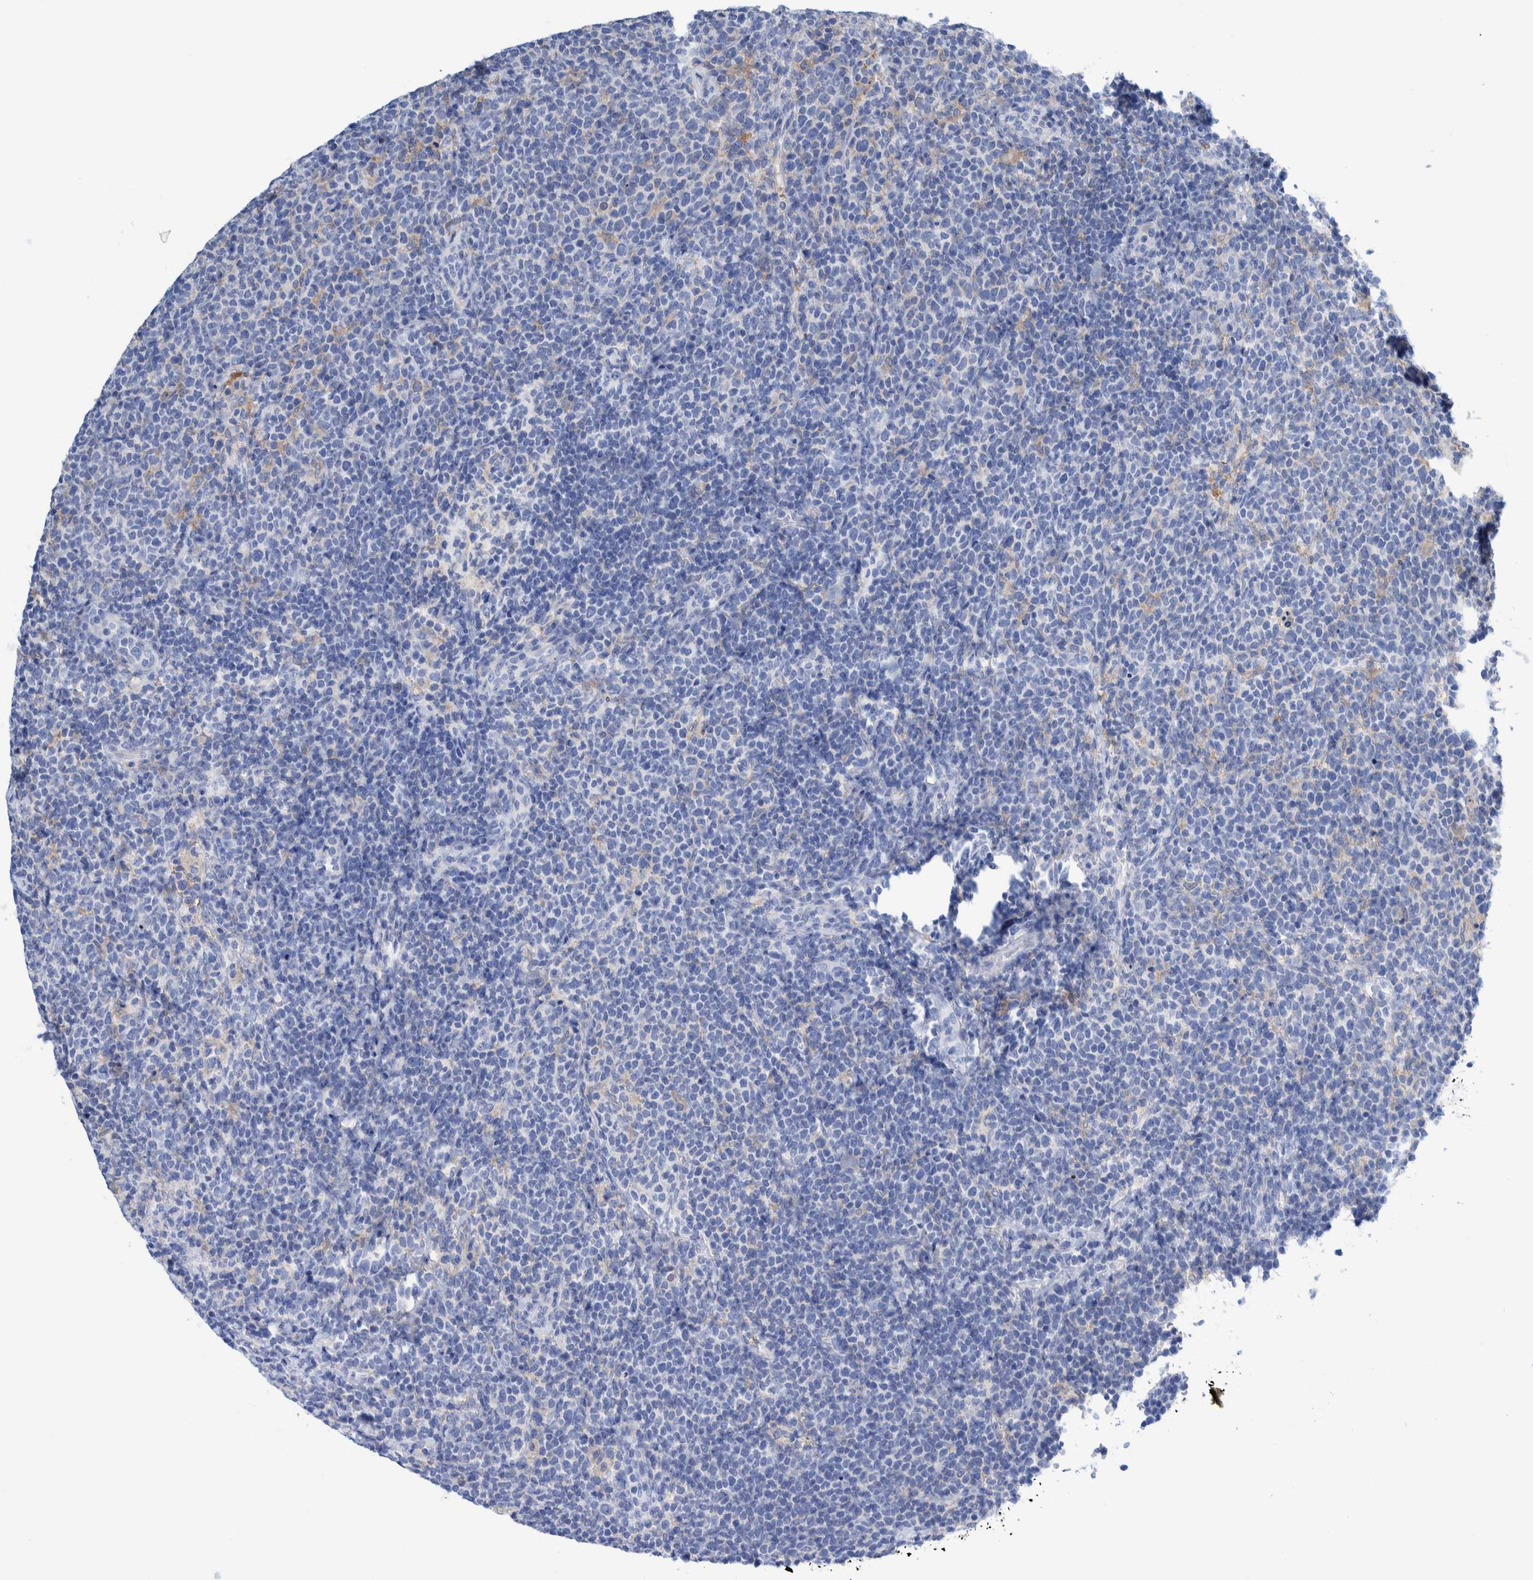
{"staining": {"intensity": "negative", "quantity": "none", "location": "none"}, "tissue": "lymphoma", "cell_type": "Tumor cells", "image_type": "cancer", "snomed": [{"axis": "morphology", "description": "Malignant lymphoma, non-Hodgkin's type, High grade"}, {"axis": "topography", "description": "Lymph node"}], "caption": "Histopathology image shows no significant protein positivity in tumor cells of lymphoma.", "gene": "KRT14", "patient": {"sex": "male", "age": 61}}